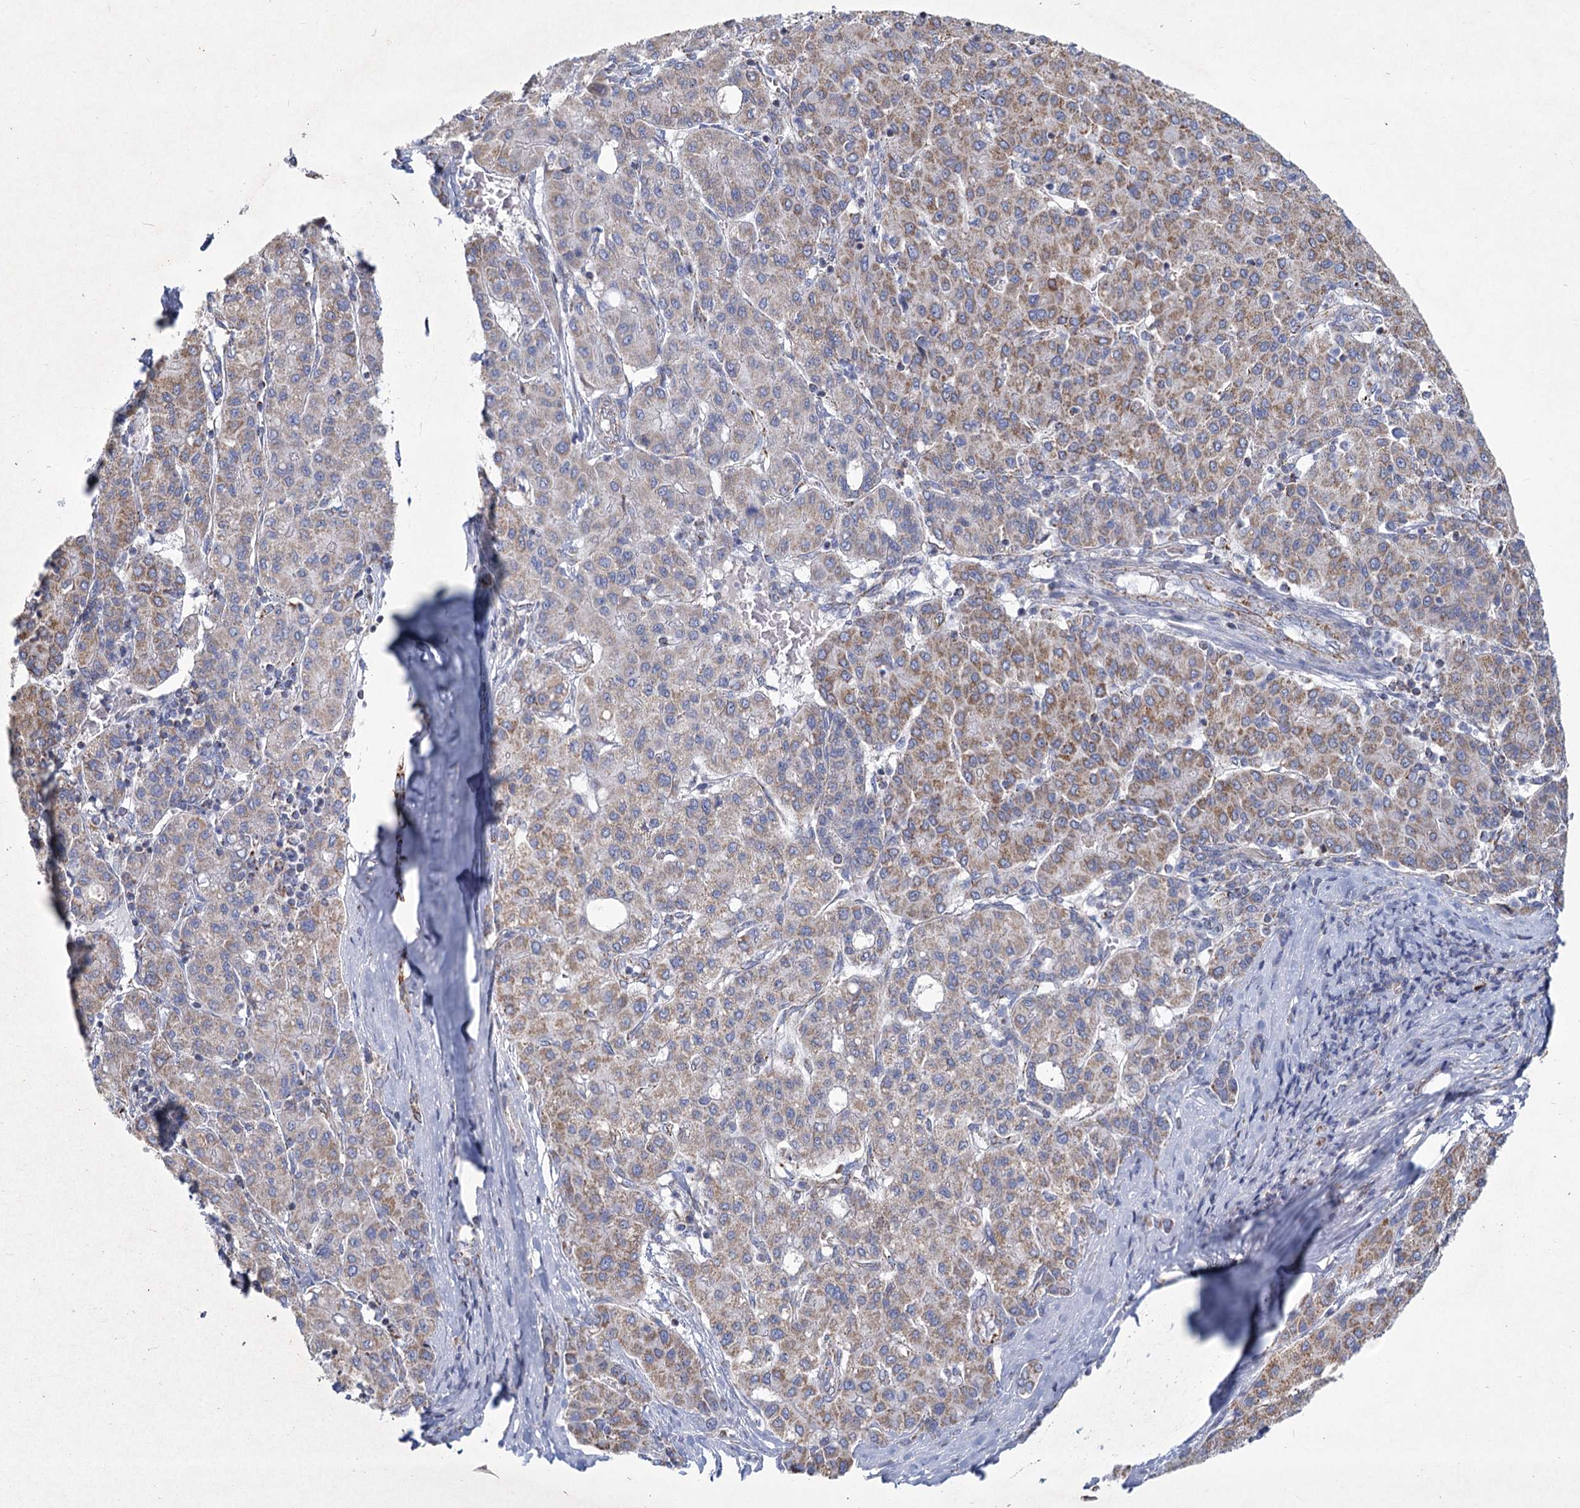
{"staining": {"intensity": "moderate", "quantity": ">75%", "location": "cytoplasmic/membranous"}, "tissue": "liver cancer", "cell_type": "Tumor cells", "image_type": "cancer", "snomed": [{"axis": "morphology", "description": "Carcinoma, Hepatocellular, NOS"}, {"axis": "topography", "description": "Liver"}], "caption": "Immunohistochemical staining of human liver cancer (hepatocellular carcinoma) exhibits medium levels of moderate cytoplasmic/membranous positivity in about >75% of tumor cells.", "gene": "NDUFC2", "patient": {"sex": "male", "age": 65}}